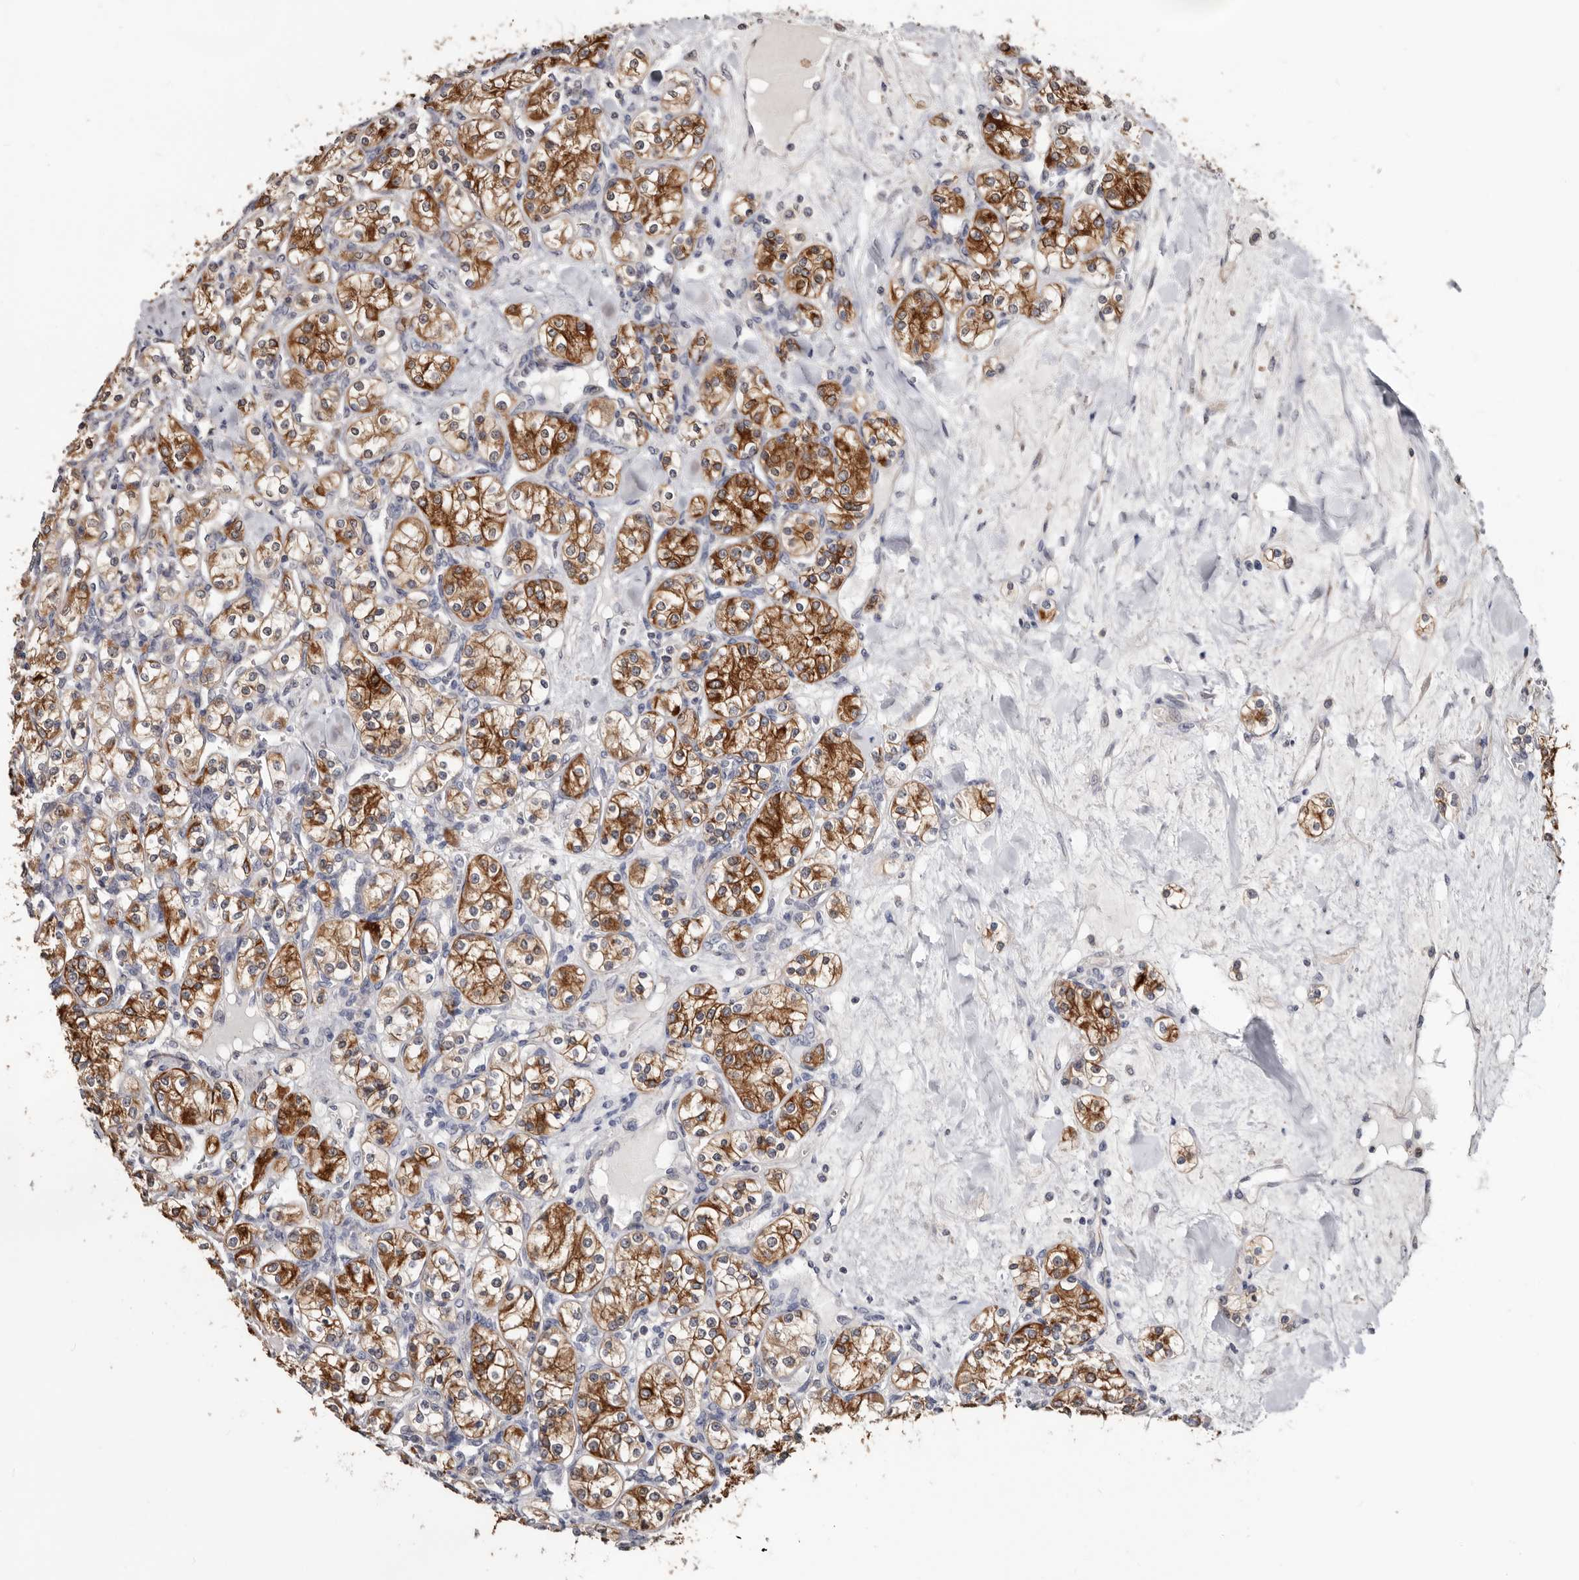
{"staining": {"intensity": "strong", "quantity": ">75%", "location": "cytoplasmic/membranous"}, "tissue": "renal cancer", "cell_type": "Tumor cells", "image_type": "cancer", "snomed": [{"axis": "morphology", "description": "Adenocarcinoma, NOS"}, {"axis": "topography", "description": "Kidney"}], "caption": "High-magnification brightfield microscopy of renal cancer stained with DAB (3,3'-diaminobenzidine) (brown) and counterstained with hematoxylin (blue). tumor cells exhibit strong cytoplasmic/membranous staining is appreciated in approximately>75% of cells.", "gene": "MRPL18", "patient": {"sex": "male", "age": 77}}